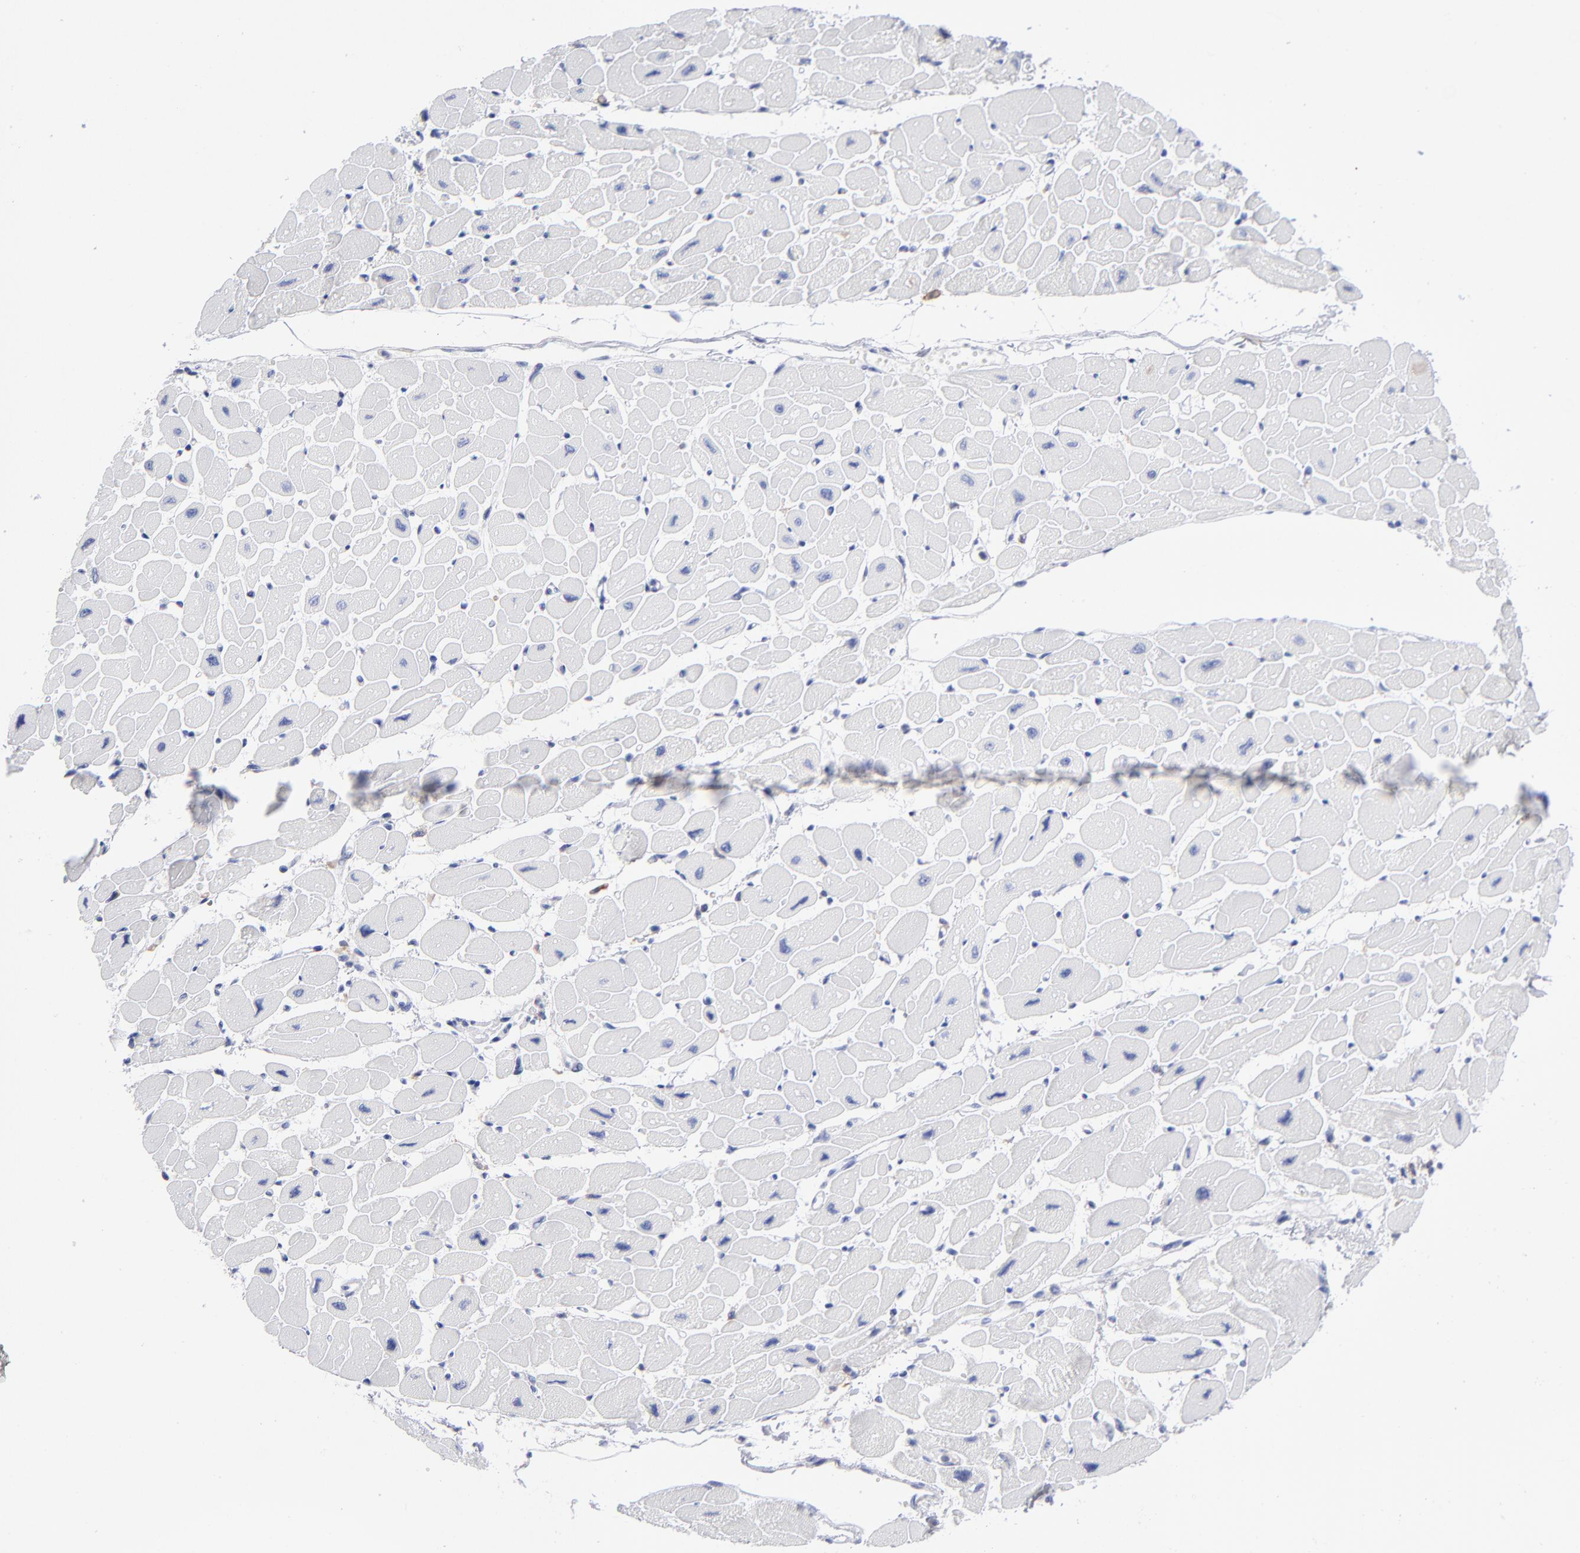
{"staining": {"intensity": "negative", "quantity": "none", "location": "none"}, "tissue": "heart muscle", "cell_type": "Cardiomyocytes", "image_type": "normal", "snomed": [{"axis": "morphology", "description": "Normal tissue, NOS"}, {"axis": "topography", "description": "Heart"}], "caption": "A high-resolution image shows IHC staining of benign heart muscle, which displays no significant positivity in cardiomyocytes. Nuclei are stained in blue.", "gene": "LAT2", "patient": {"sex": "female", "age": 54}}